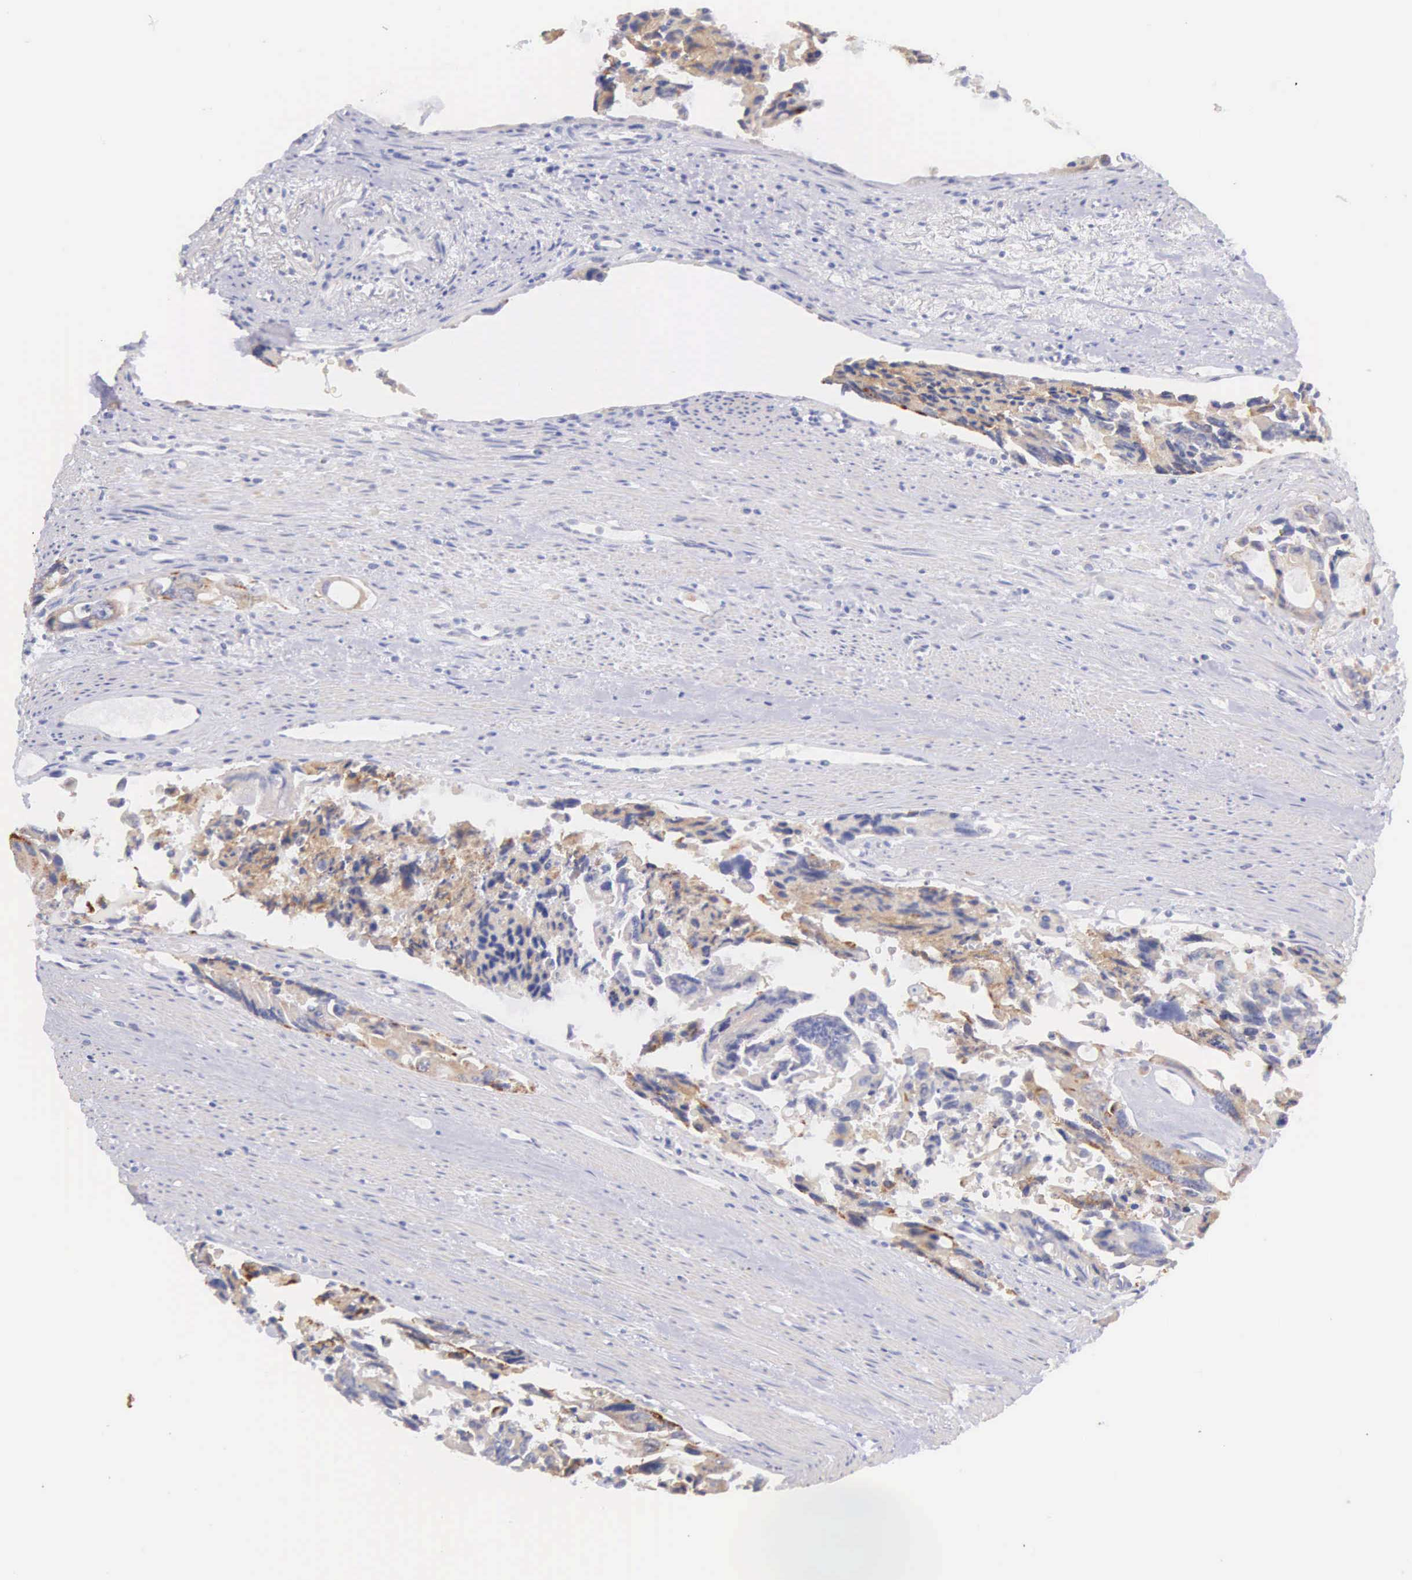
{"staining": {"intensity": "weak", "quantity": ">75%", "location": "cytoplasmic/membranous"}, "tissue": "colorectal cancer", "cell_type": "Tumor cells", "image_type": "cancer", "snomed": [{"axis": "morphology", "description": "Adenocarcinoma, NOS"}, {"axis": "topography", "description": "Rectum"}], "caption": "DAB immunohistochemical staining of colorectal adenocarcinoma displays weak cytoplasmic/membranous protein positivity in approximately >75% of tumor cells. Using DAB (3,3'-diaminobenzidine) (brown) and hematoxylin (blue) stains, captured at high magnification using brightfield microscopy.", "gene": "NSDHL", "patient": {"sex": "male", "age": 76}}